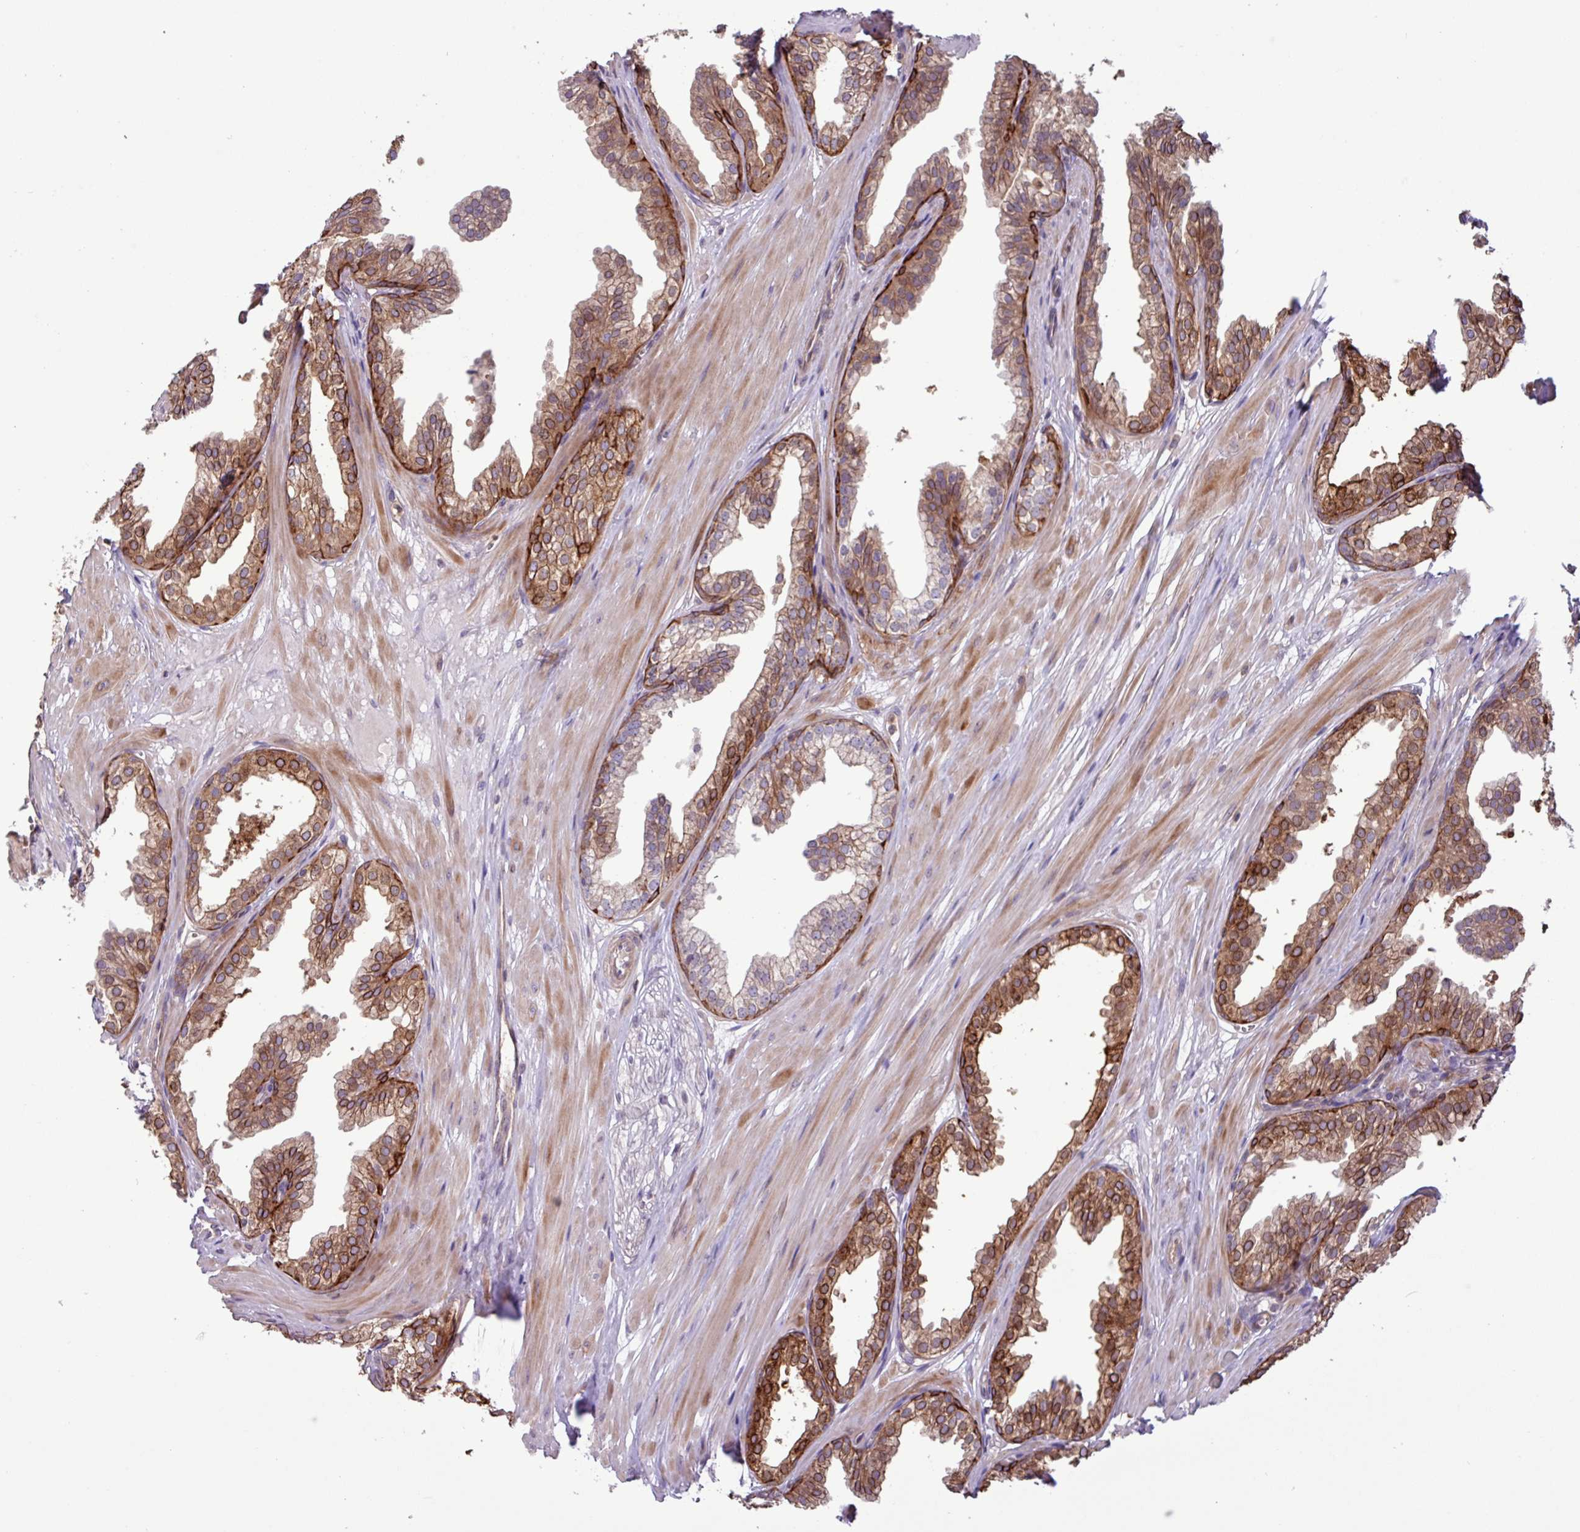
{"staining": {"intensity": "moderate", "quantity": ">75%", "location": "cytoplasmic/membranous"}, "tissue": "prostate", "cell_type": "Glandular cells", "image_type": "normal", "snomed": [{"axis": "morphology", "description": "Normal tissue, NOS"}, {"axis": "topography", "description": "Prostate"}, {"axis": "topography", "description": "Peripheral nerve tissue"}], "caption": "Glandular cells show medium levels of moderate cytoplasmic/membranous expression in about >75% of cells in benign prostate.", "gene": "CNTRL", "patient": {"sex": "male", "age": 55}}